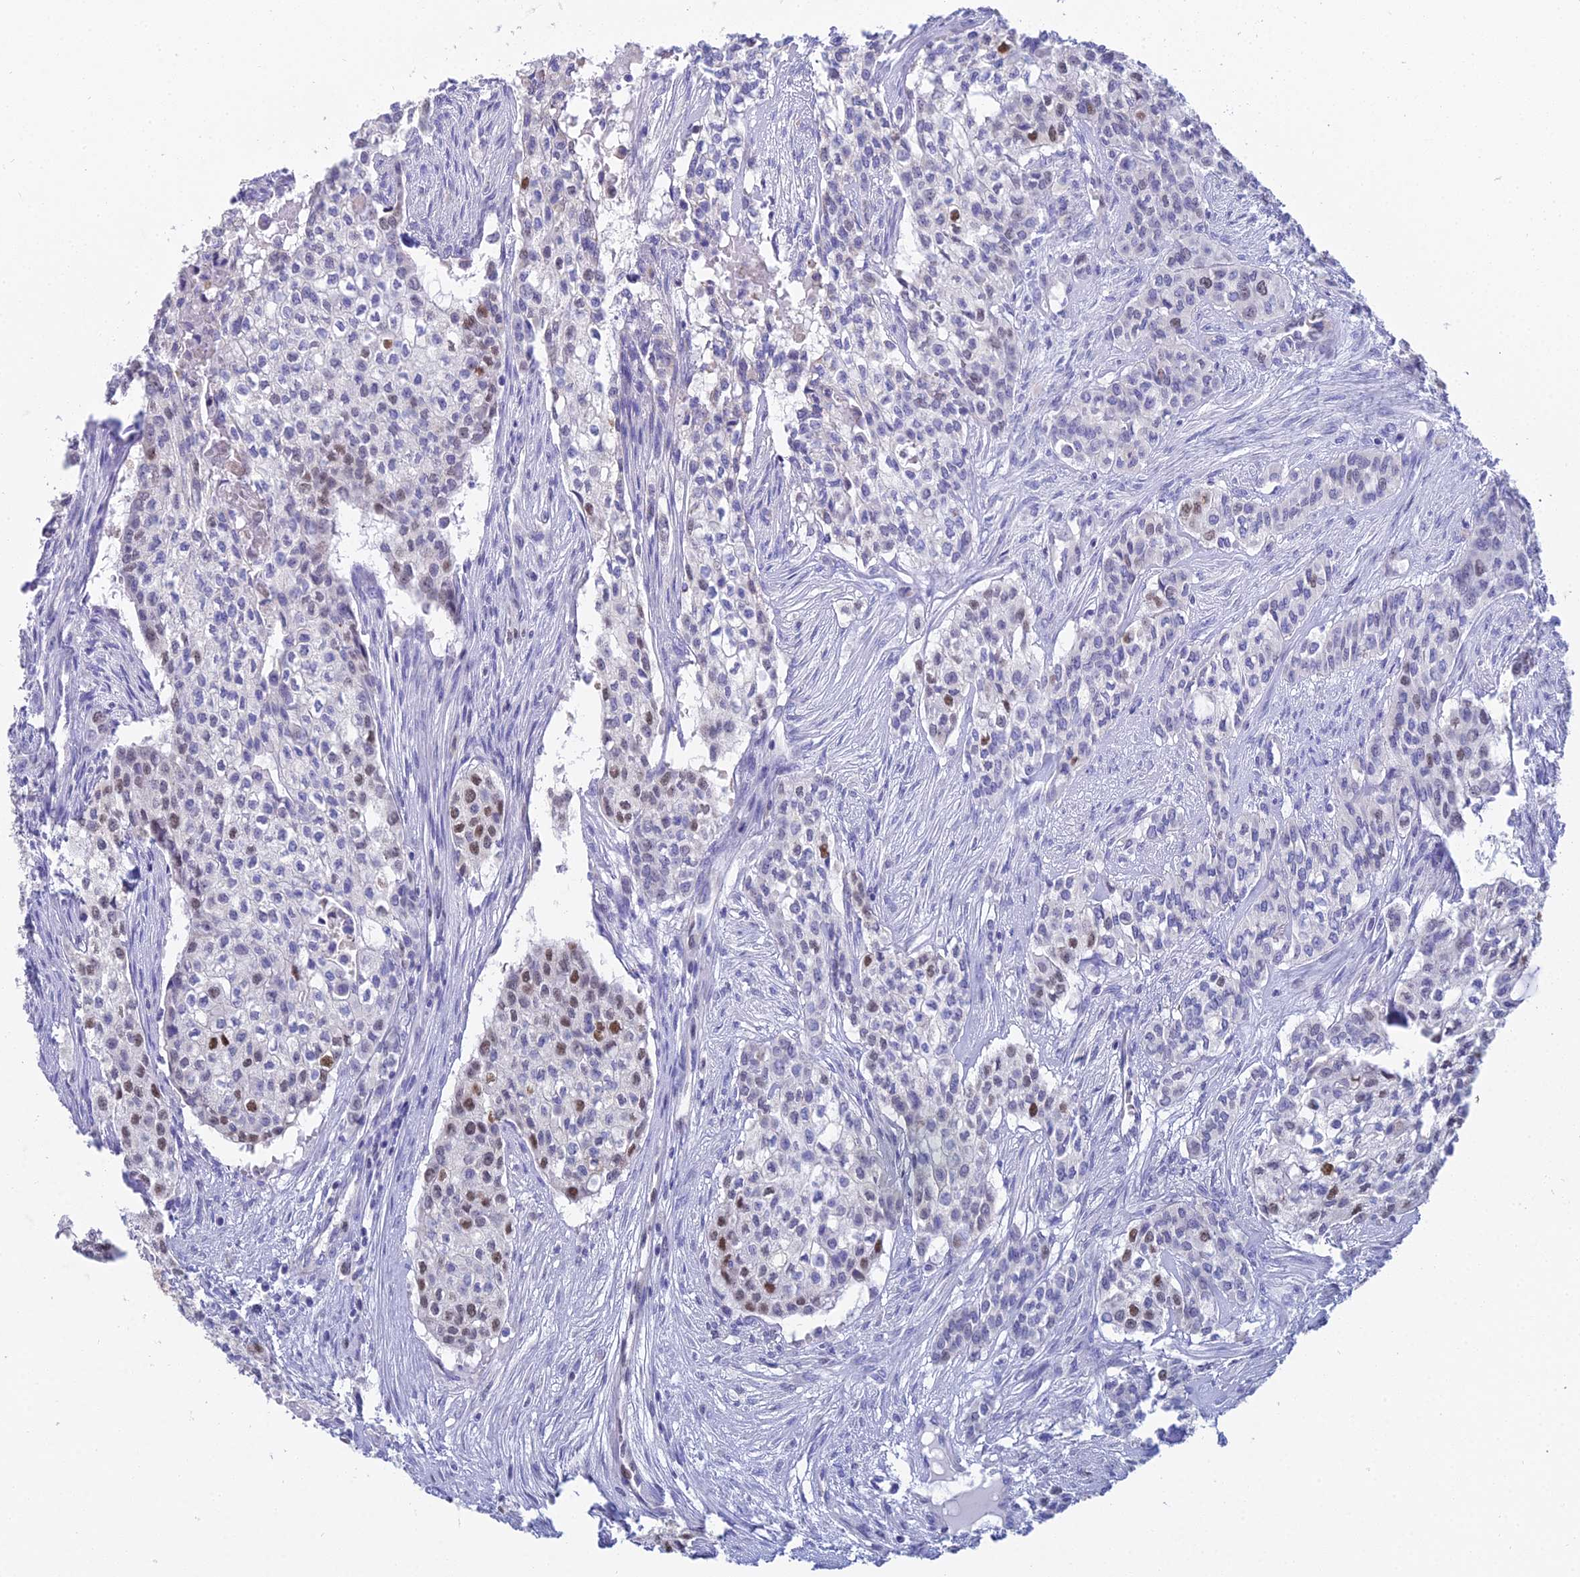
{"staining": {"intensity": "strong", "quantity": "<25%", "location": "nuclear"}, "tissue": "head and neck cancer", "cell_type": "Tumor cells", "image_type": "cancer", "snomed": [{"axis": "morphology", "description": "Adenocarcinoma, NOS"}, {"axis": "topography", "description": "Head-Neck"}], "caption": "Human head and neck cancer (adenocarcinoma) stained with a brown dye shows strong nuclear positive staining in about <25% of tumor cells.", "gene": "MCM2", "patient": {"sex": "male", "age": 81}}